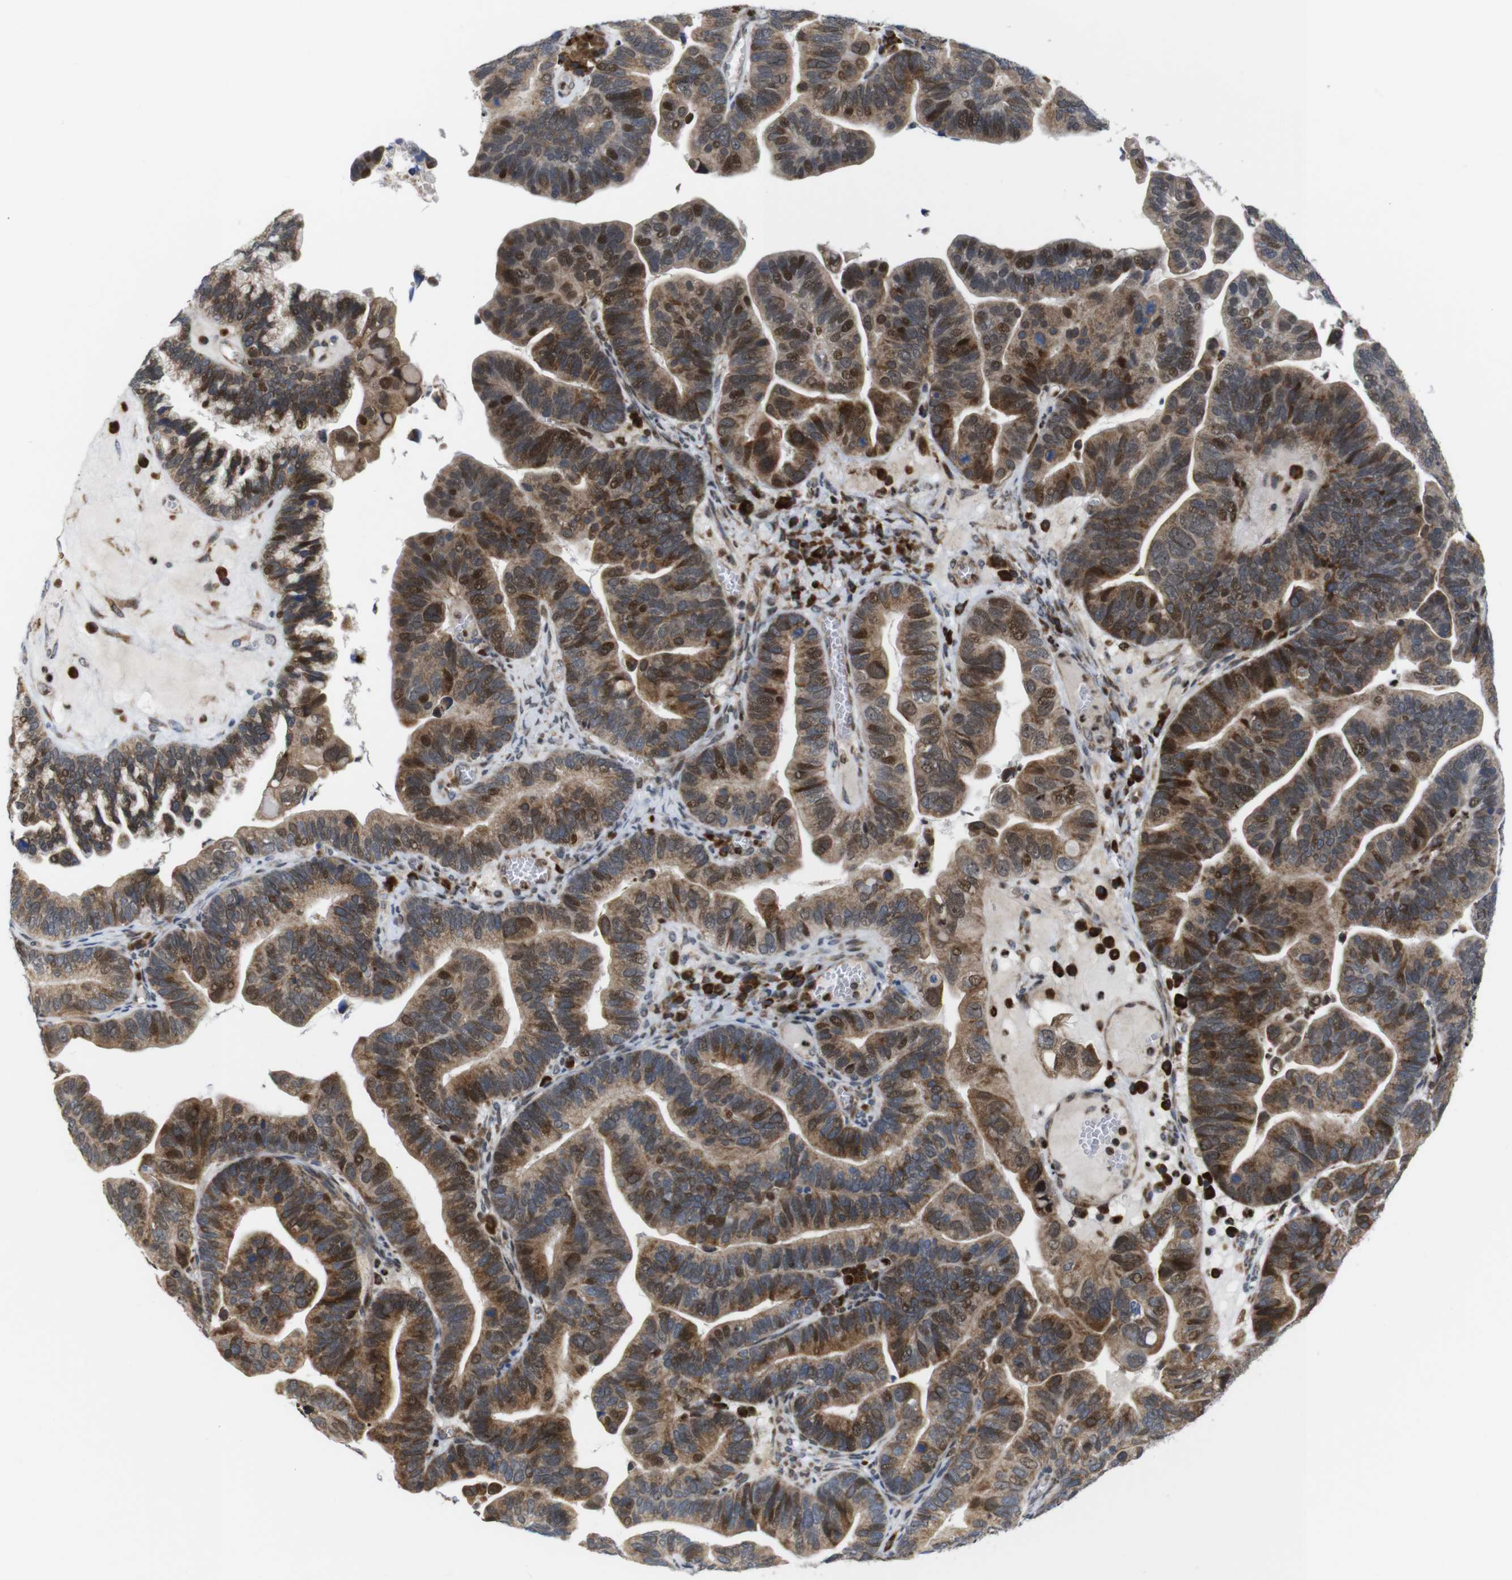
{"staining": {"intensity": "moderate", "quantity": ">75%", "location": "cytoplasmic/membranous,nuclear"}, "tissue": "ovarian cancer", "cell_type": "Tumor cells", "image_type": "cancer", "snomed": [{"axis": "morphology", "description": "Cystadenocarcinoma, serous, NOS"}, {"axis": "topography", "description": "Ovary"}], "caption": "Brown immunohistochemical staining in serous cystadenocarcinoma (ovarian) exhibits moderate cytoplasmic/membranous and nuclear expression in about >75% of tumor cells.", "gene": "PTPN1", "patient": {"sex": "female", "age": 56}}